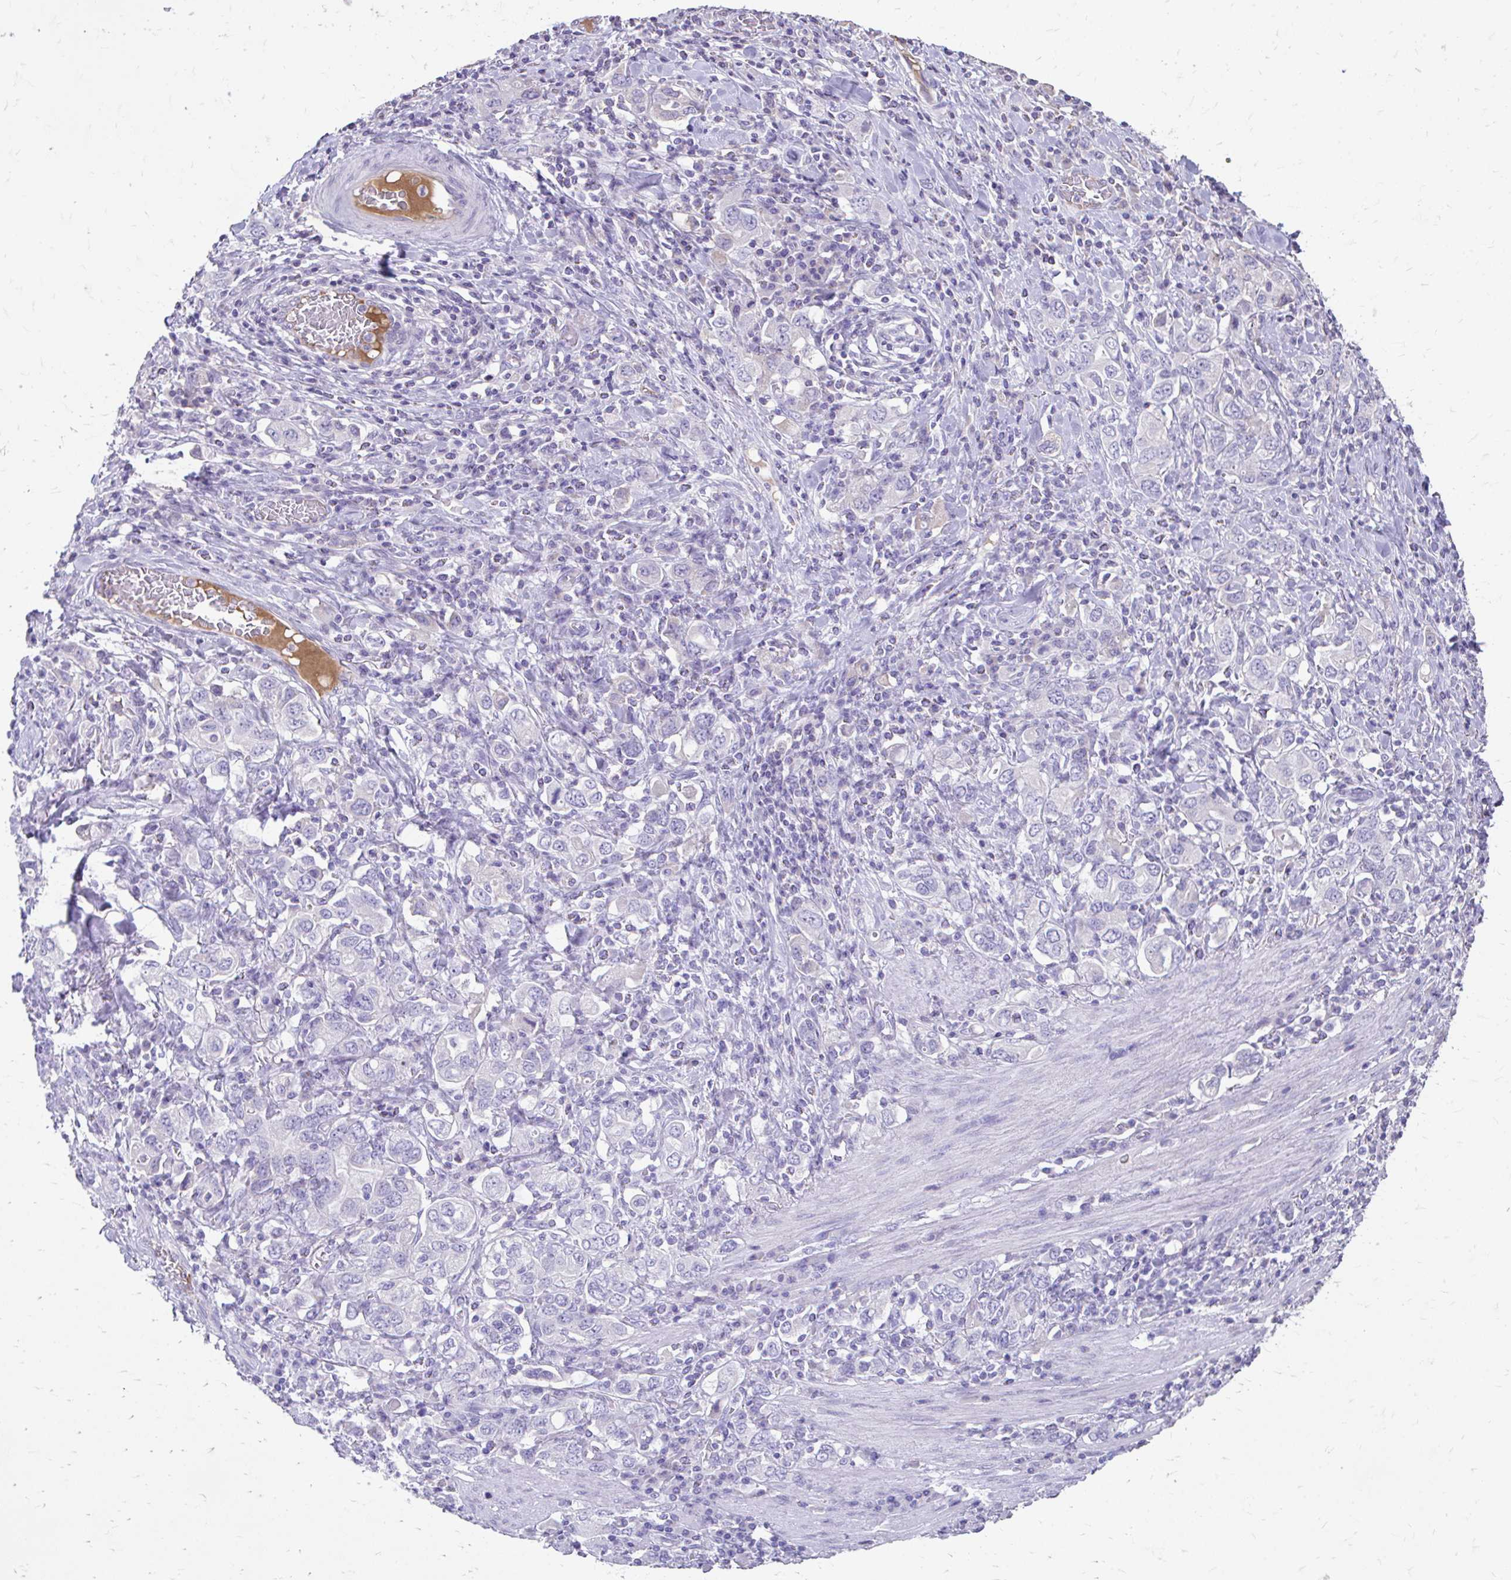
{"staining": {"intensity": "negative", "quantity": "none", "location": "none"}, "tissue": "stomach cancer", "cell_type": "Tumor cells", "image_type": "cancer", "snomed": [{"axis": "morphology", "description": "Adenocarcinoma, NOS"}, {"axis": "topography", "description": "Stomach, upper"}, {"axis": "topography", "description": "Stomach"}], "caption": "DAB immunohistochemical staining of adenocarcinoma (stomach) shows no significant positivity in tumor cells. (IHC, brightfield microscopy, high magnification).", "gene": "CFH", "patient": {"sex": "male", "age": 62}}